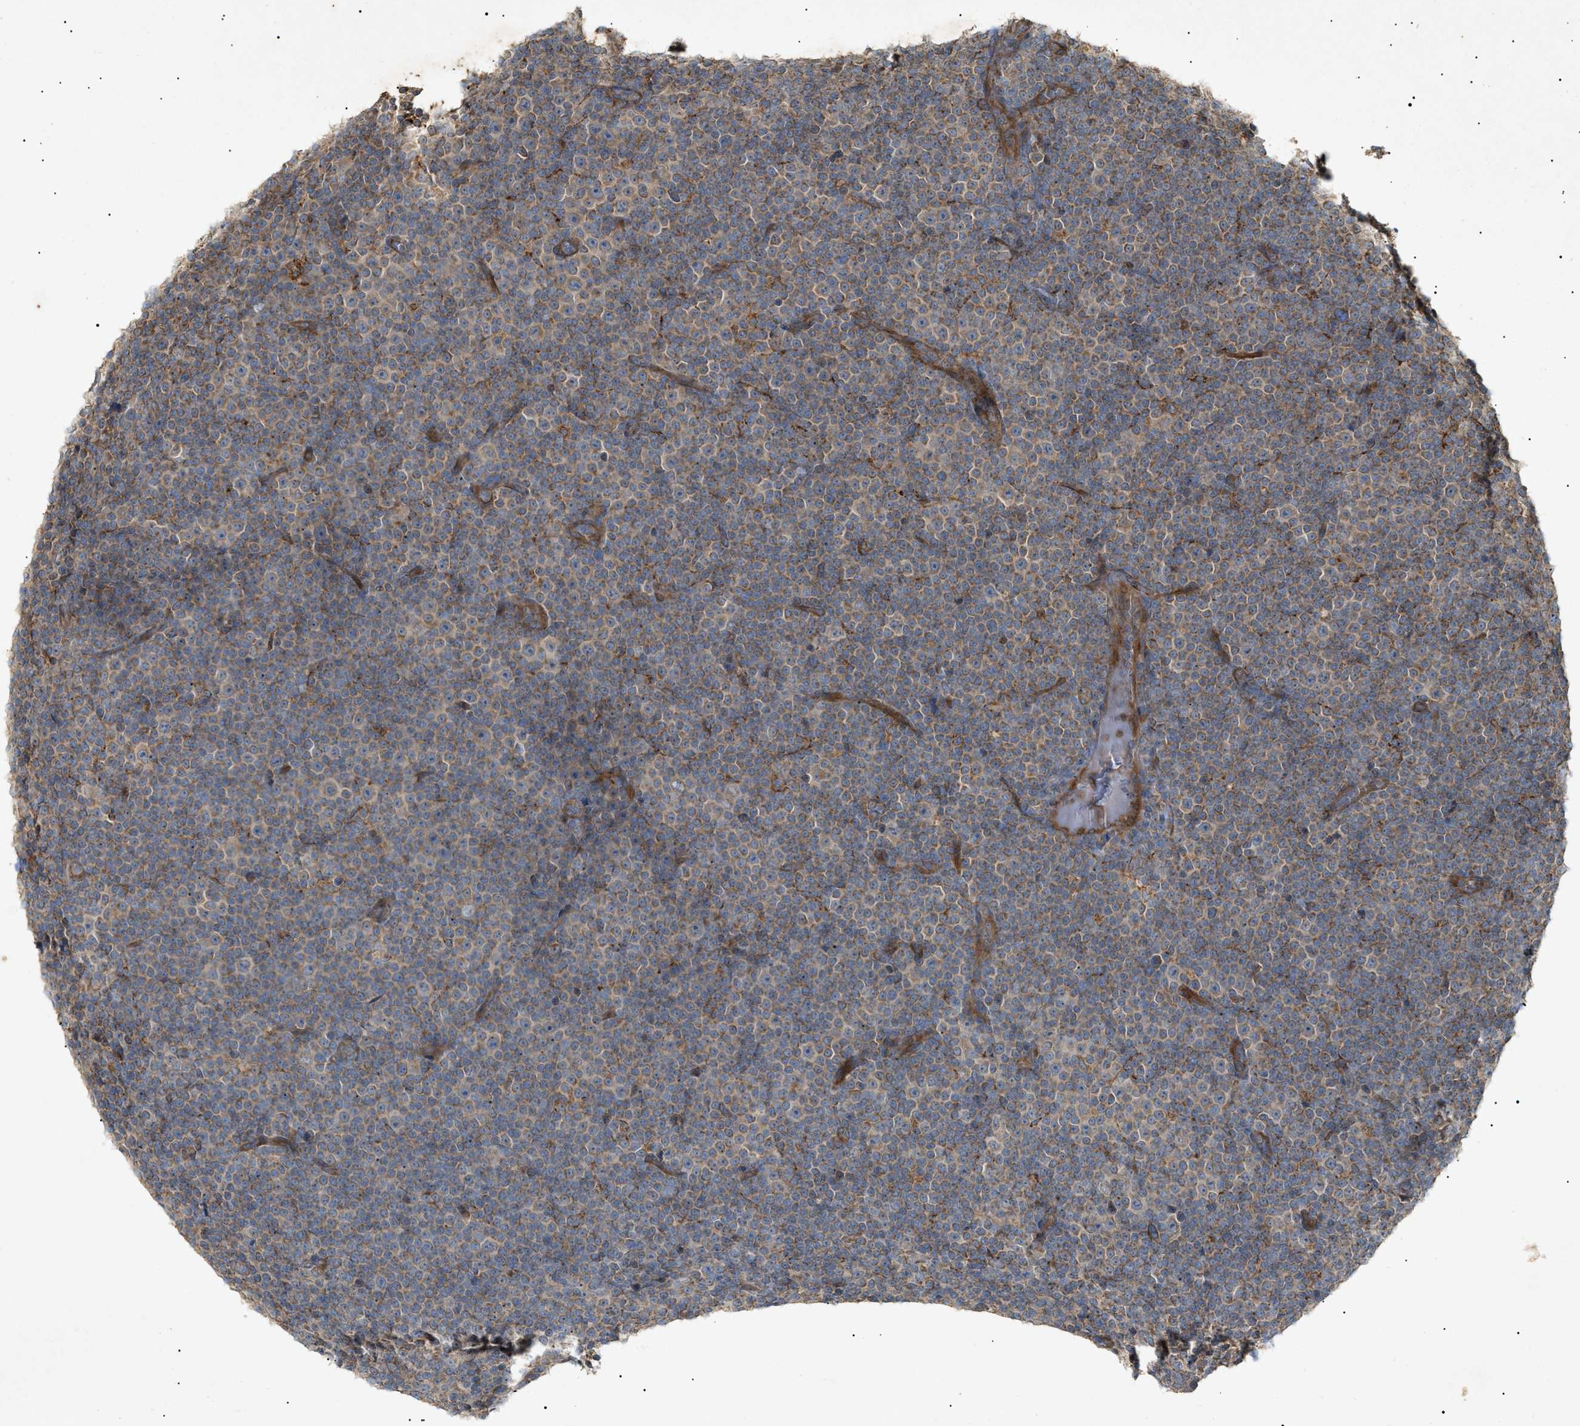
{"staining": {"intensity": "moderate", "quantity": "25%-75%", "location": "cytoplasmic/membranous"}, "tissue": "lymphoma", "cell_type": "Tumor cells", "image_type": "cancer", "snomed": [{"axis": "morphology", "description": "Malignant lymphoma, non-Hodgkin's type, Low grade"}, {"axis": "topography", "description": "Lymph node"}], "caption": "This image demonstrates IHC staining of malignant lymphoma, non-Hodgkin's type (low-grade), with medium moderate cytoplasmic/membranous expression in approximately 25%-75% of tumor cells.", "gene": "MTCH1", "patient": {"sex": "female", "age": 67}}